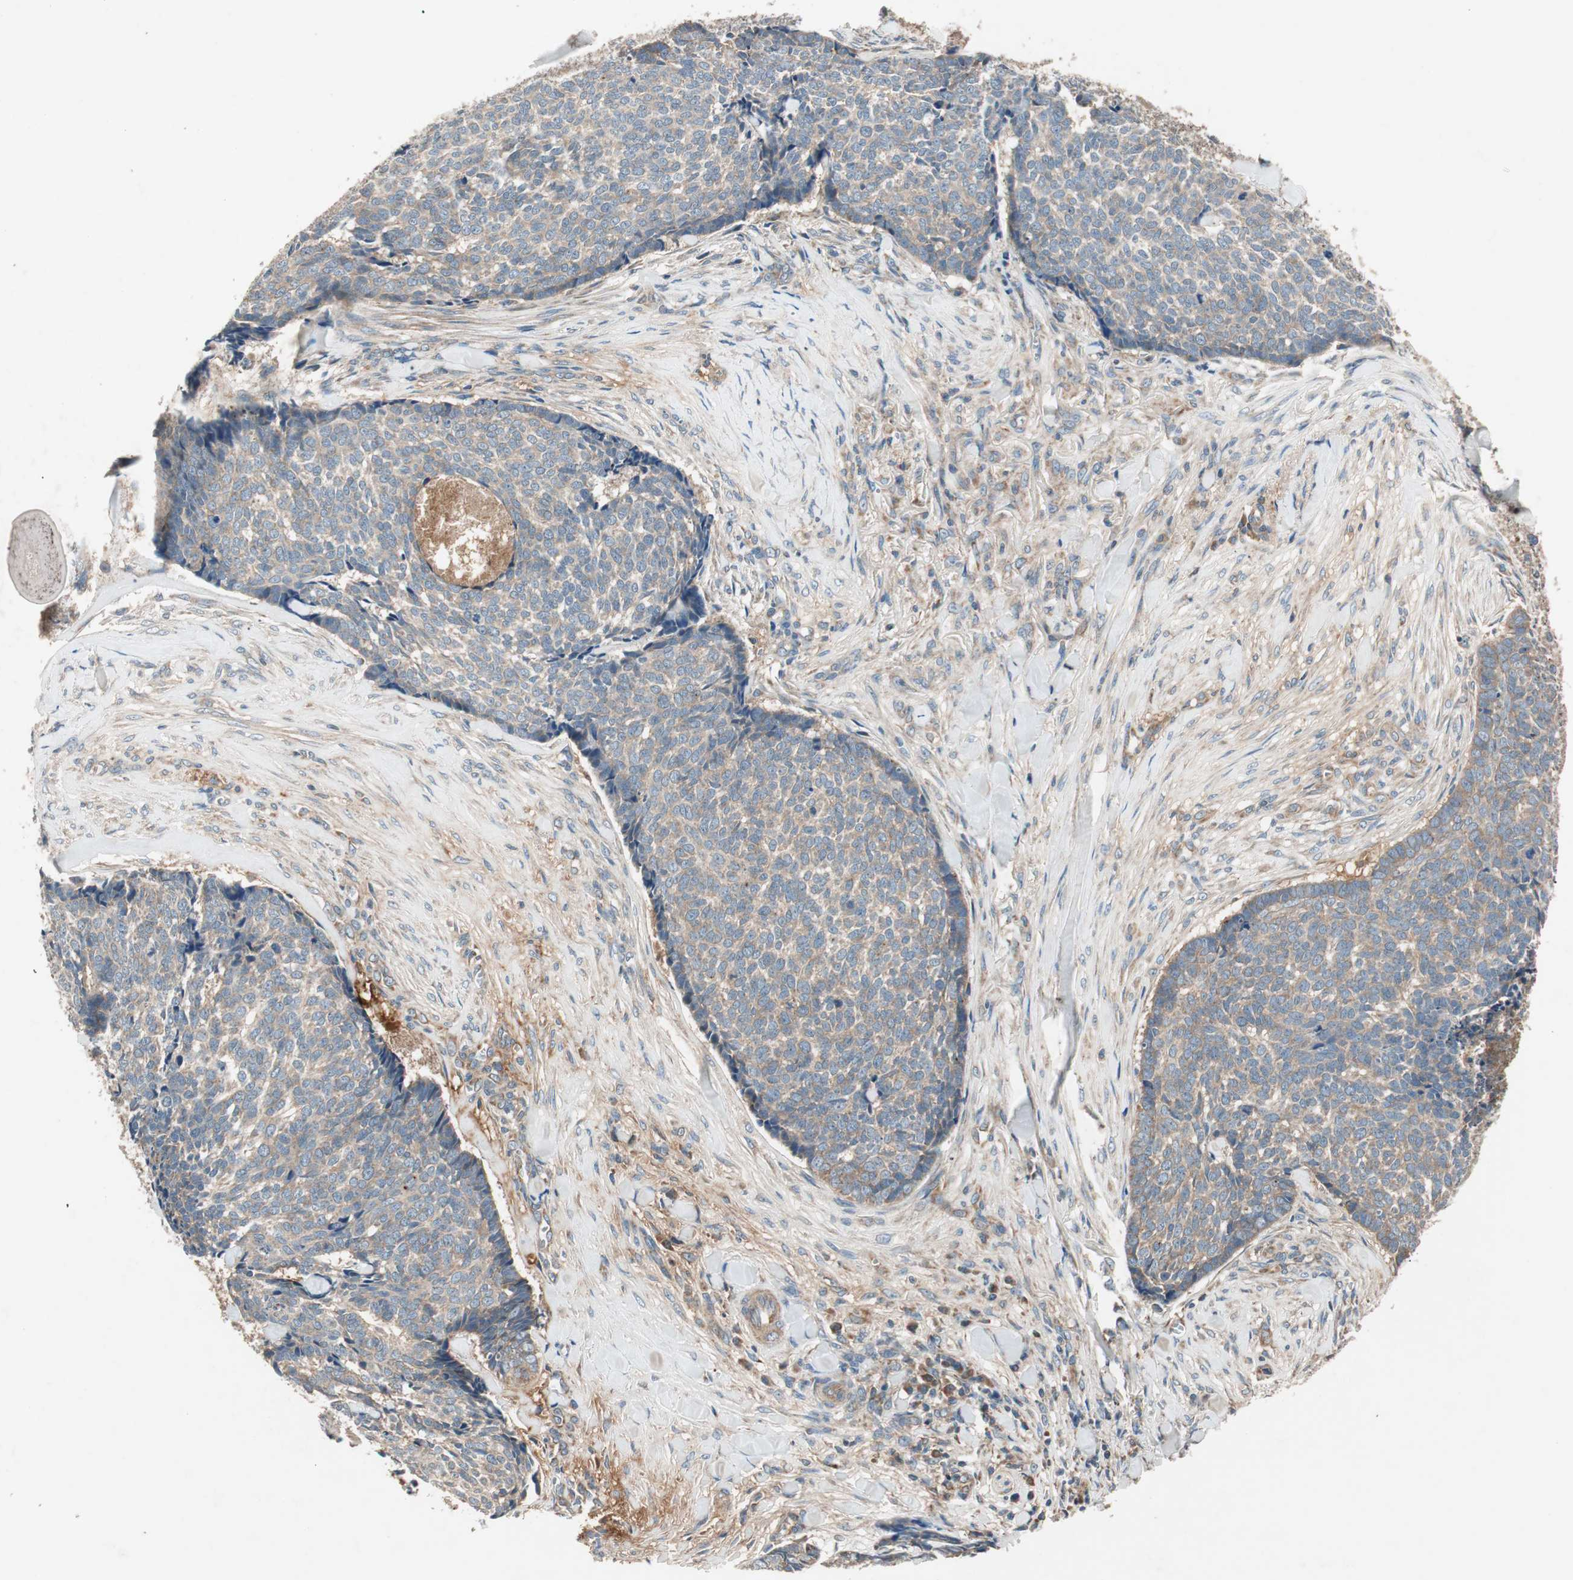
{"staining": {"intensity": "weak", "quantity": ">75%", "location": "cytoplasmic/membranous"}, "tissue": "skin cancer", "cell_type": "Tumor cells", "image_type": "cancer", "snomed": [{"axis": "morphology", "description": "Basal cell carcinoma"}, {"axis": "topography", "description": "Skin"}], "caption": "Immunohistochemistry (IHC) histopathology image of human skin cancer stained for a protein (brown), which exhibits low levels of weak cytoplasmic/membranous staining in approximately >75% of tumor cells.", "gene": "HPN", "patient": {"sex": "male", "age": 84}}